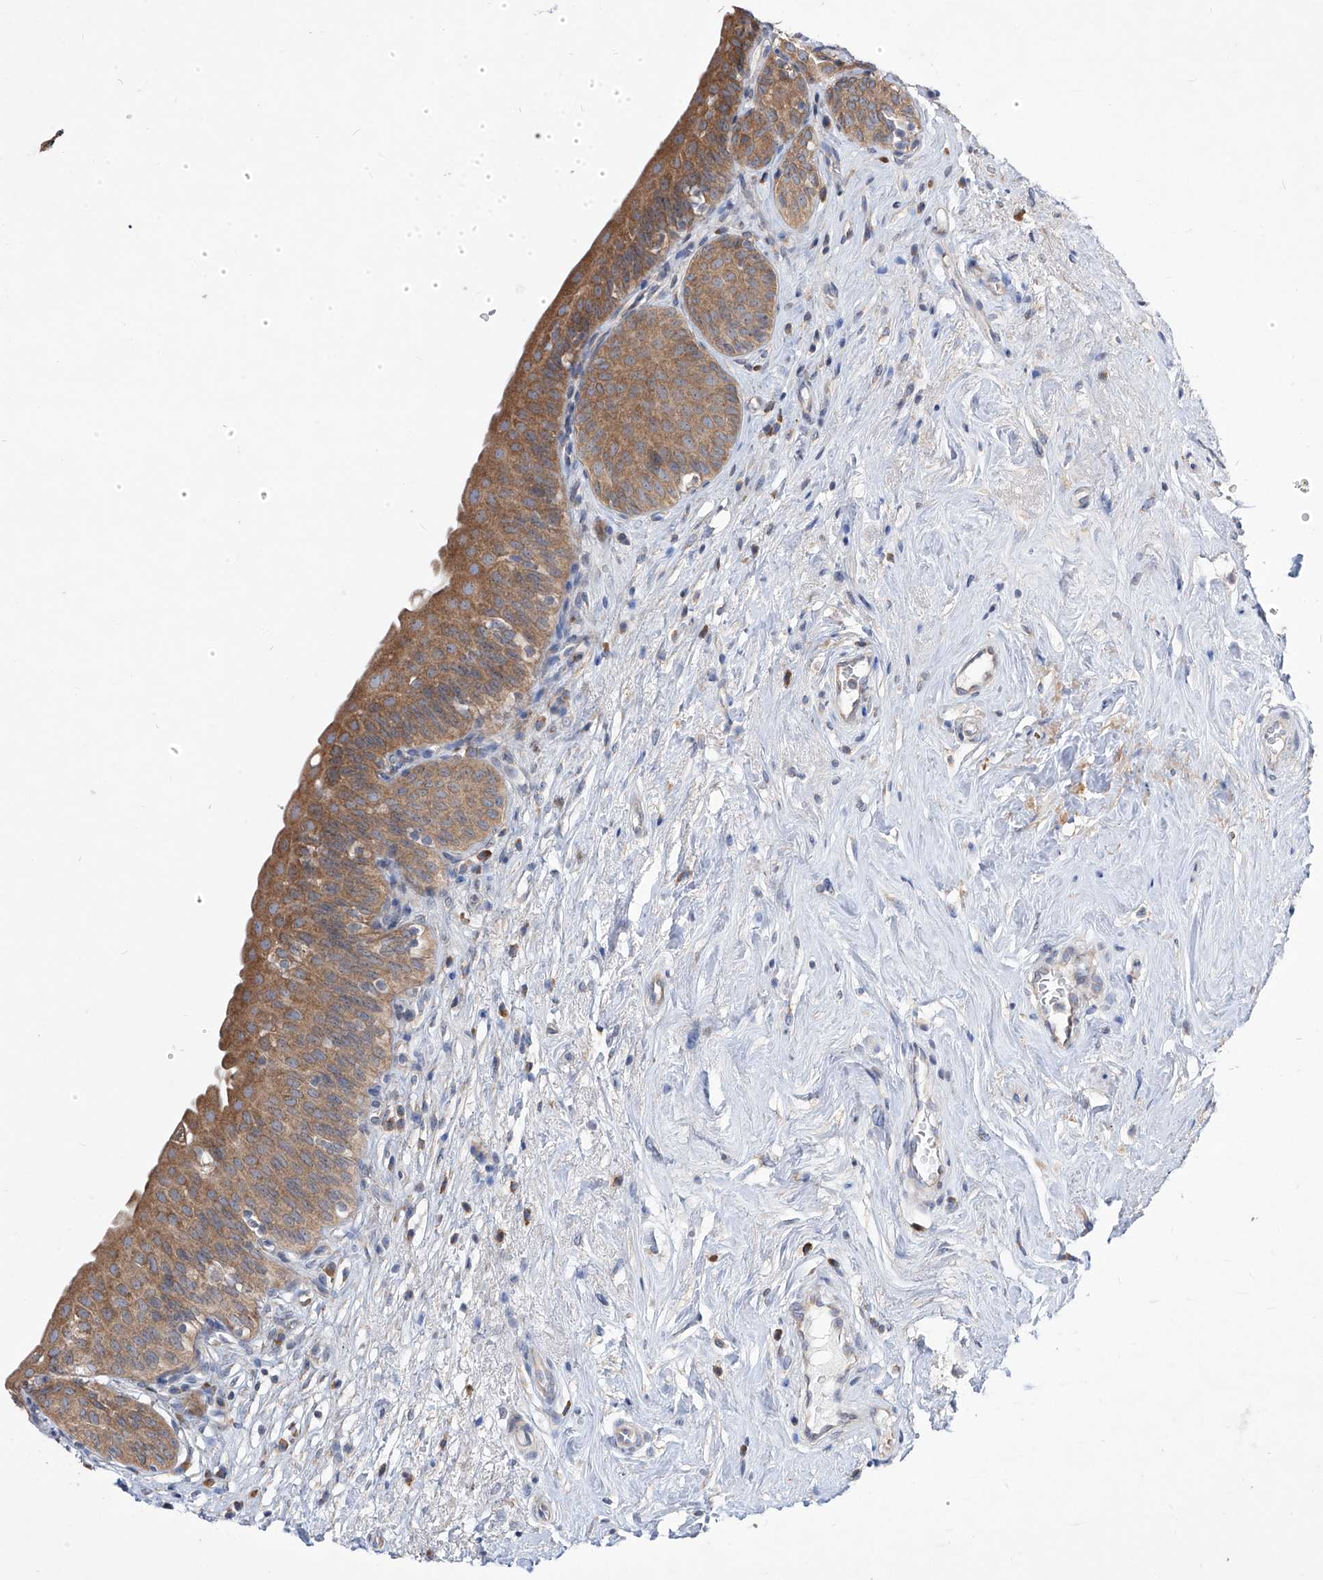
{"staining": {"intensity": "moderate", "quantity": ">75%", "location": "cytoplasmic/membranous"}, "tissue": "urinary bladder", "cell_type": "Urothelial cells", "image_type": "normal", "snomed": [{"axis": "morphology", "description": "Normal tissue, NOS"}, {"axis": "topography", "description": "Urinary bladder"}], "caption": "Immunohistochemical staining of benign human urinary bladder demonstrates moderate cytoplasmic/membranous protein positivity in about >75% of urothelial cells.", "gene": "UFL1", "patient": {"sex": "male", "age": 83}}